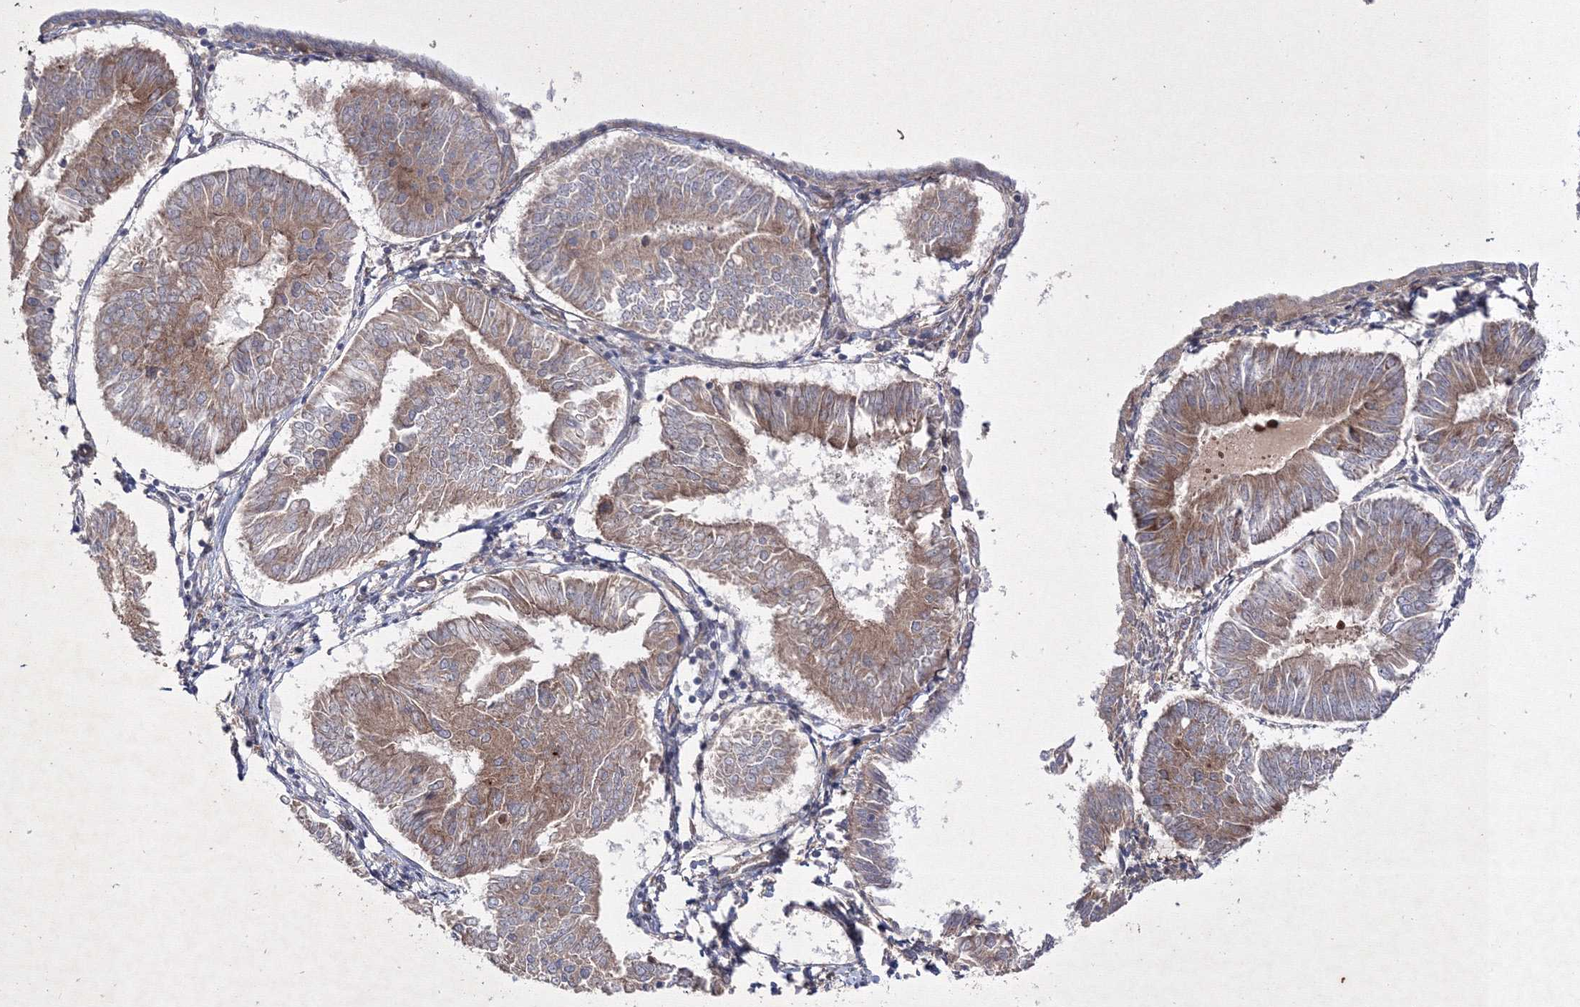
{"staining": {"intensity": "moderate", "quantity": ">75%", "location": "cytoplasmic/membranous"}, "tissue": "endometrial cancer", "cell_type": "Tumor cells", "image_type": "cancer", "snomed": [{"axis": "morphology", "description": "Adenocarcinoma, NOS"}, {"axis": "topography", "description": "Endometrium"}], "caption": "Protein staining of endometrial cancer tissue reveals moderate cytoplasmic/membranous expression in about >75% of tumor cells.", "gene": "GFM1", "patient": {"sex": "female", "age": 58}}